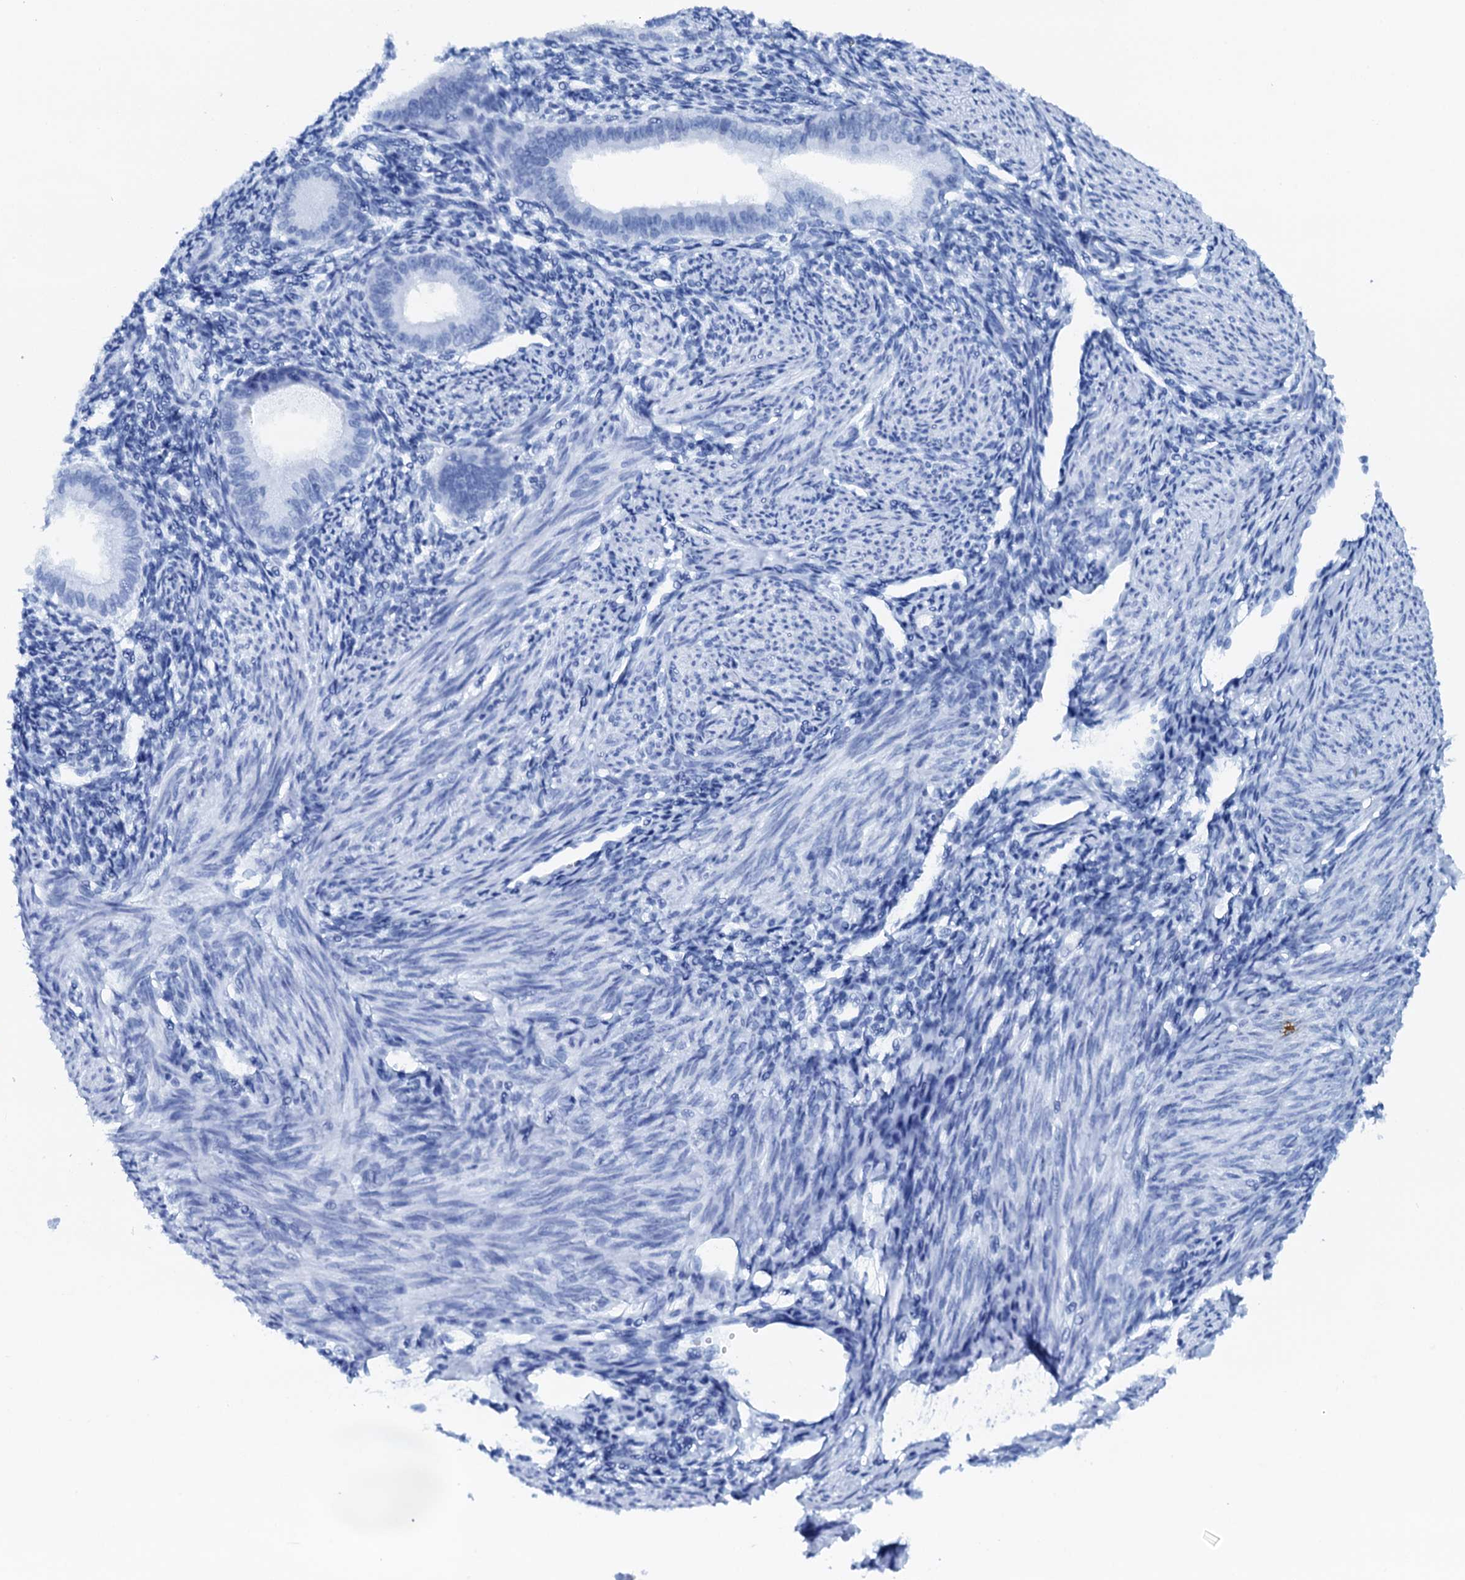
{"staining": {"intensity": "negative", "quantity": "none", "location": "none"}, "tissue": "endometrium", "cell_type": "Cells in endometrial stroma", "image_type": "normal", "snomed": [{"axis": "morphology", "description": "Normal tissue, NOS"}, {"axis": "topography", "description": "Uterus"}, {"axis": "topography", "description": "Endometrium"}], "caption": "Immunohistochemistry of normal endometrium exhibits no expression in cells in endometrial stroma.", "gene": "SNTA1", "patient": {"sex": "female", "age": 48}}